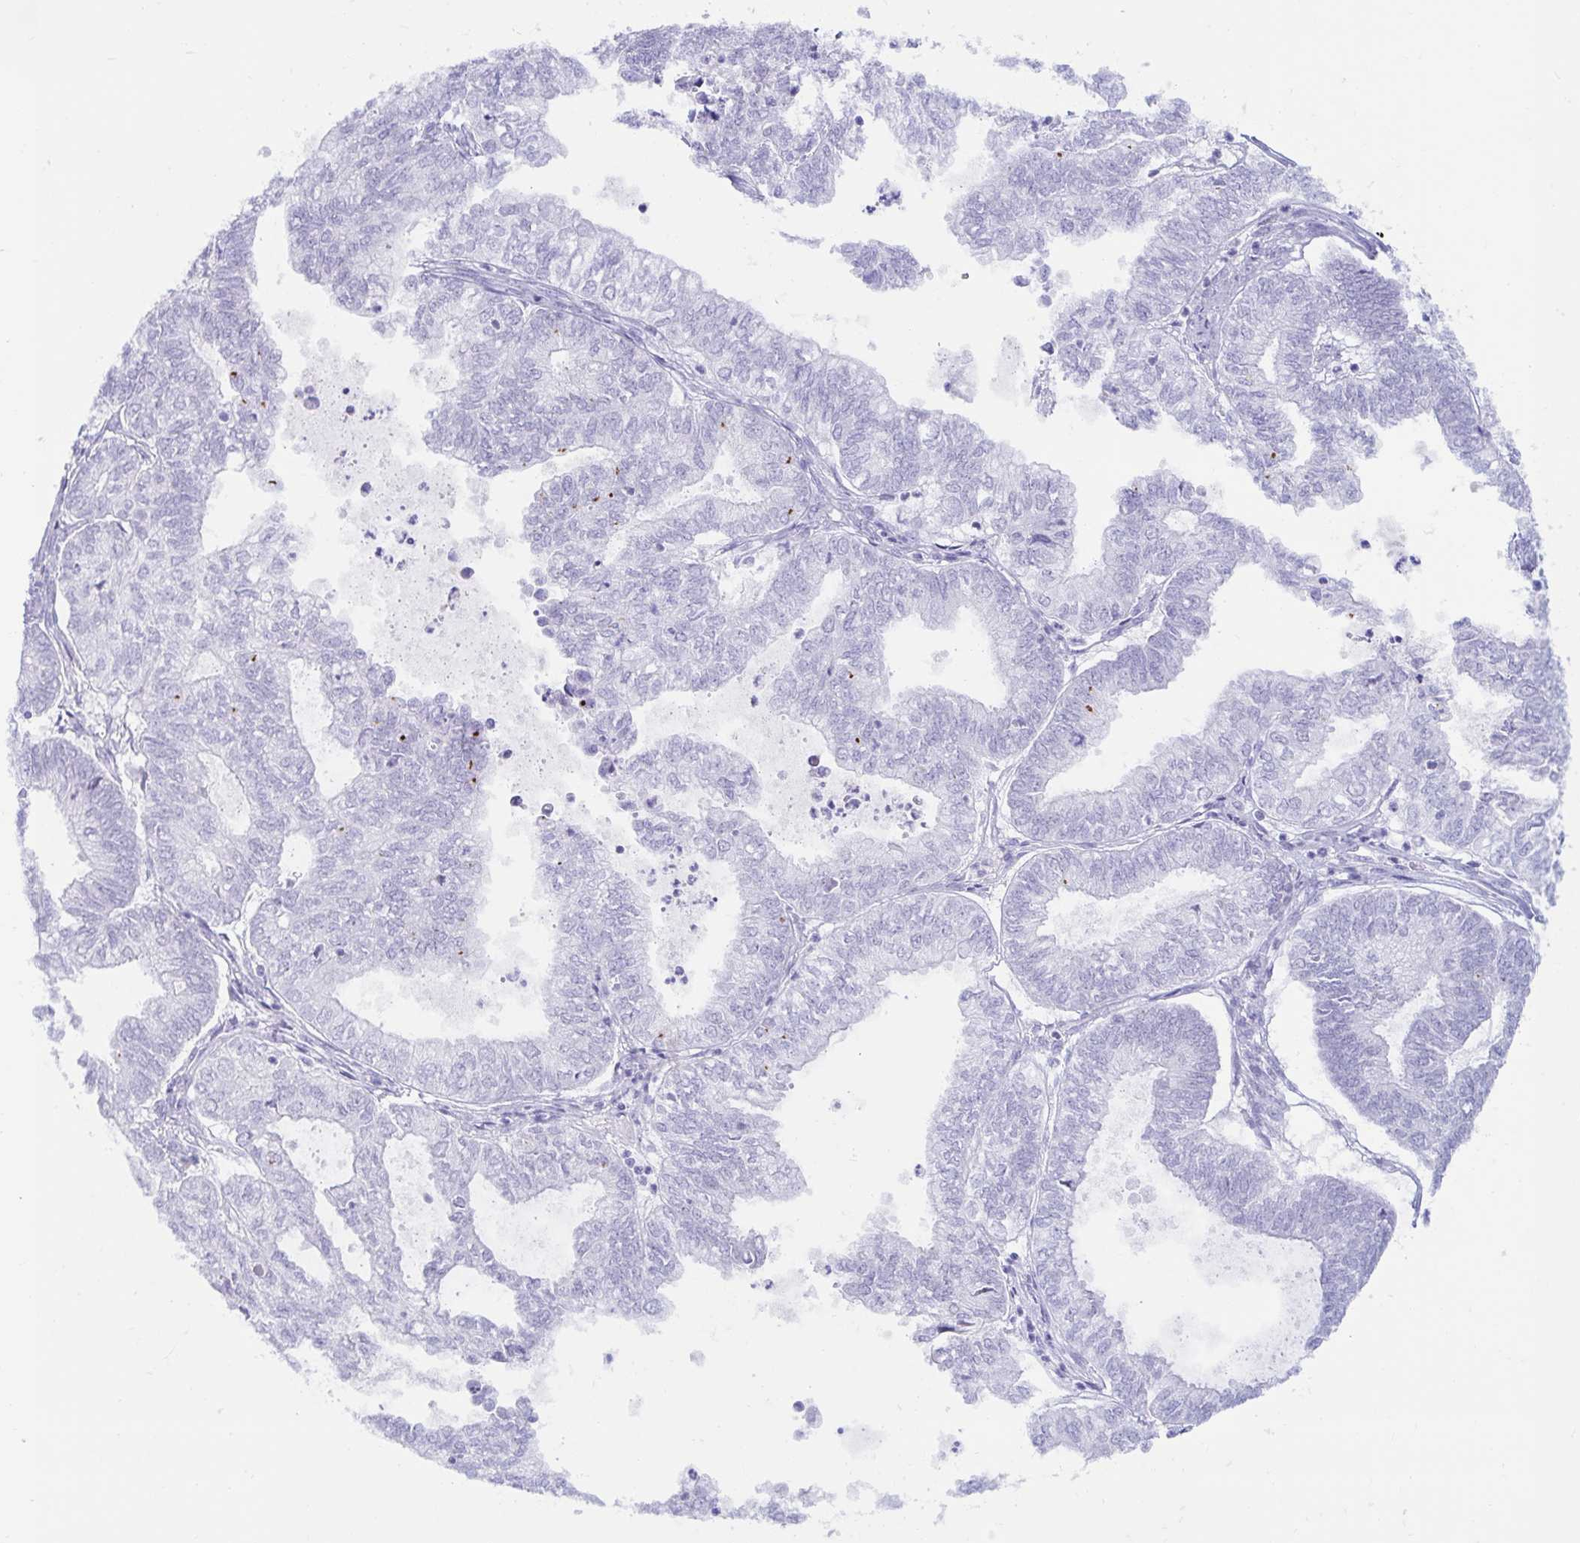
{"staining": {"intensity": "negative", "quantity": "none", "location": "none"}, "tissue": "ovarian cancer", "cell_type": "Tumor cells", "image_type": "cancer", "snomed": [{"axis": "morphology", "description": "Carcinoma, endometroid"}, {"axis": "topography", "description": "Ovary"}], "caption": "There is no significant expression in tumor cells of endometroid carcinoma (ovarian).", "gene": "BEST1", "patient": {"sex": "female", "age": 64}}